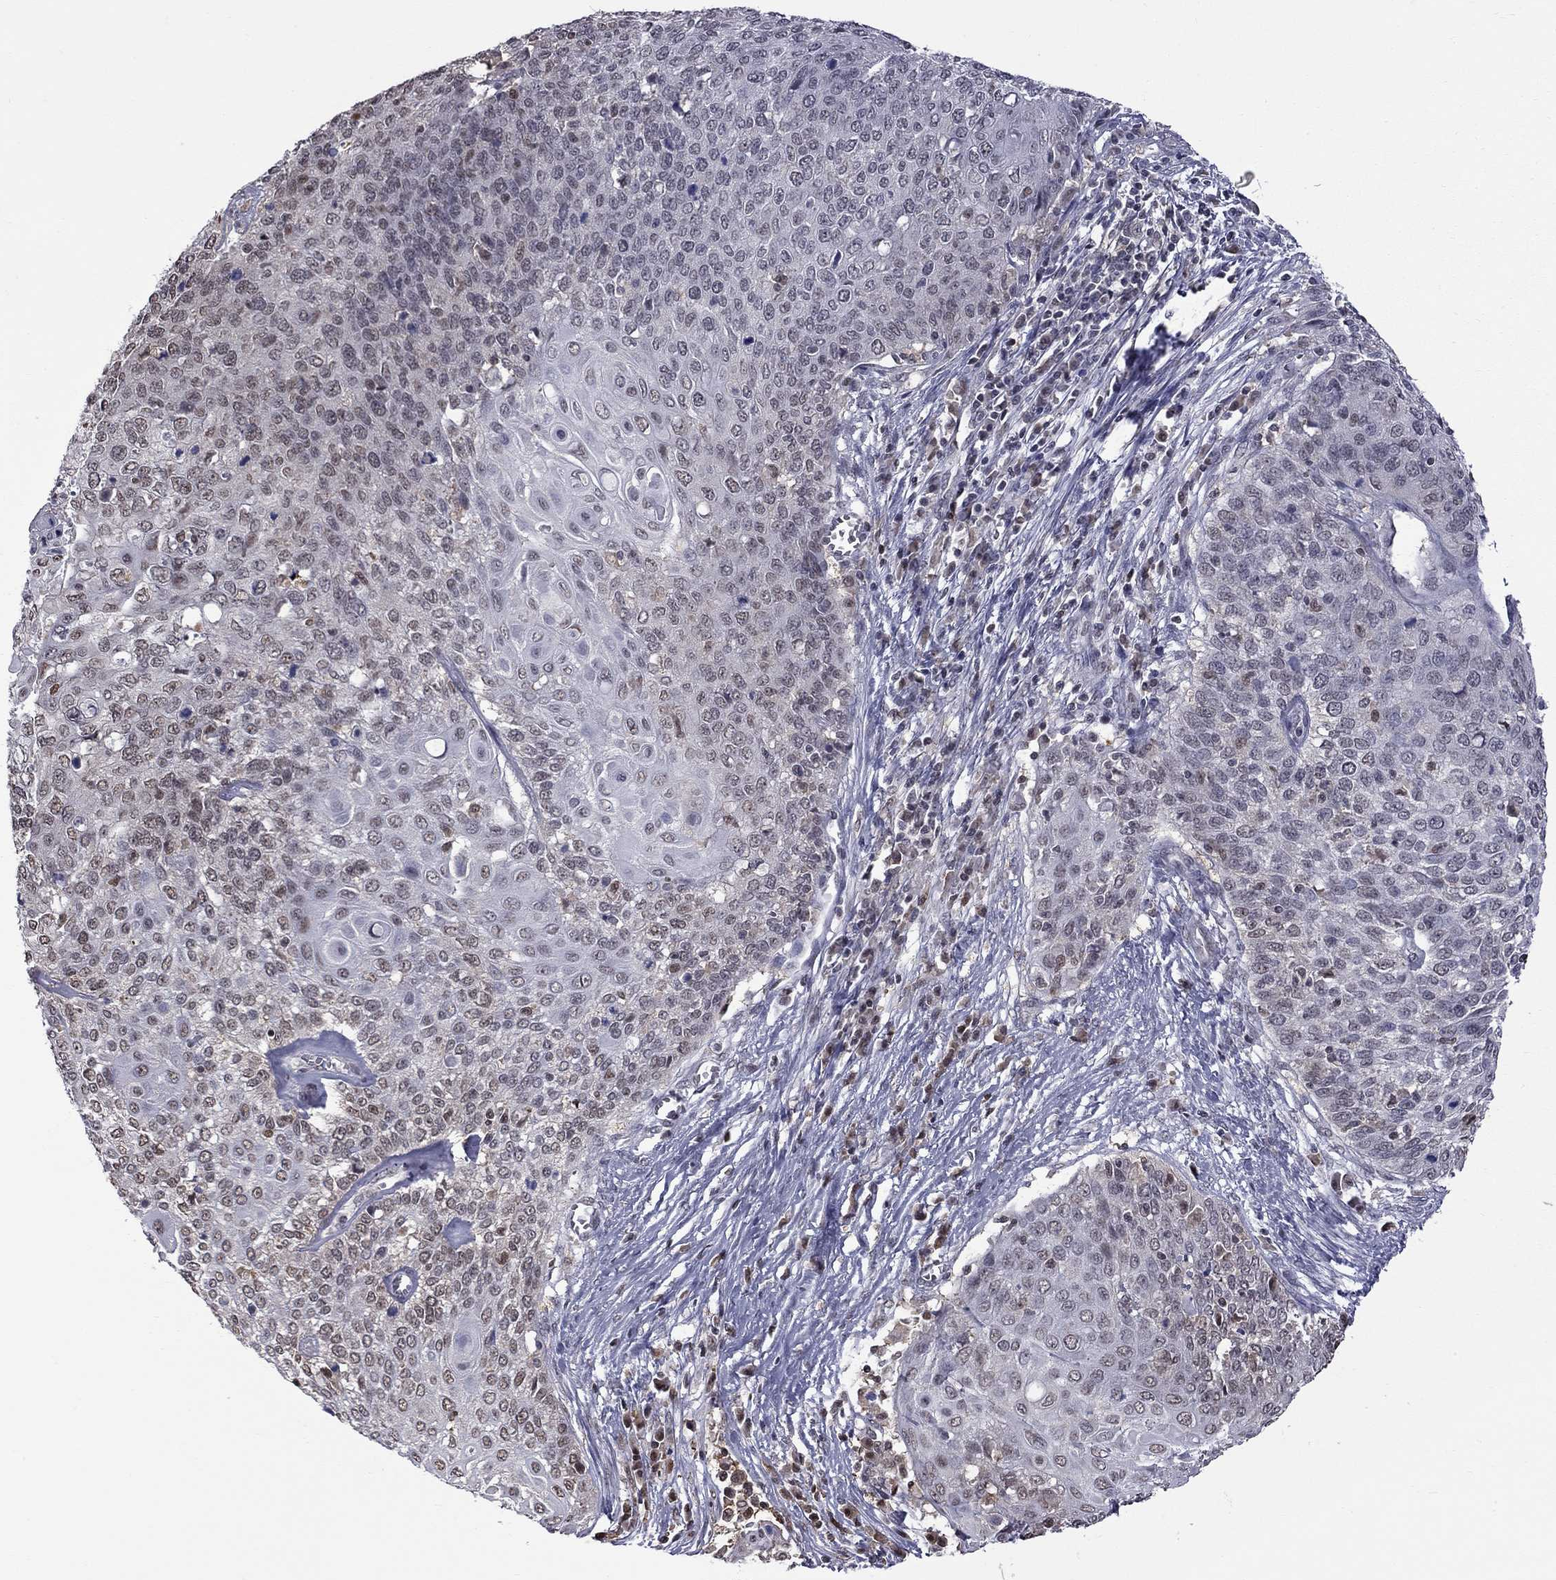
{"staining": {"intensity": "weak", "quantity": "<25%", "location": "nuclear"}, "tissue": "cervical cancer", "cell_type": "Tumor cells", "image_type": "cancer", "snomed": [{"axis": "morphology", "description": "Squamous cell carcinoma, NOS"}, {"axis": "topography", "description": "Cervix"}], "caption": "The IHC image has no significant staining in tumor cells of cervical cancer tissue.", "gene": "RFWD3", "patient": {"sex": "female", "age": 39}}